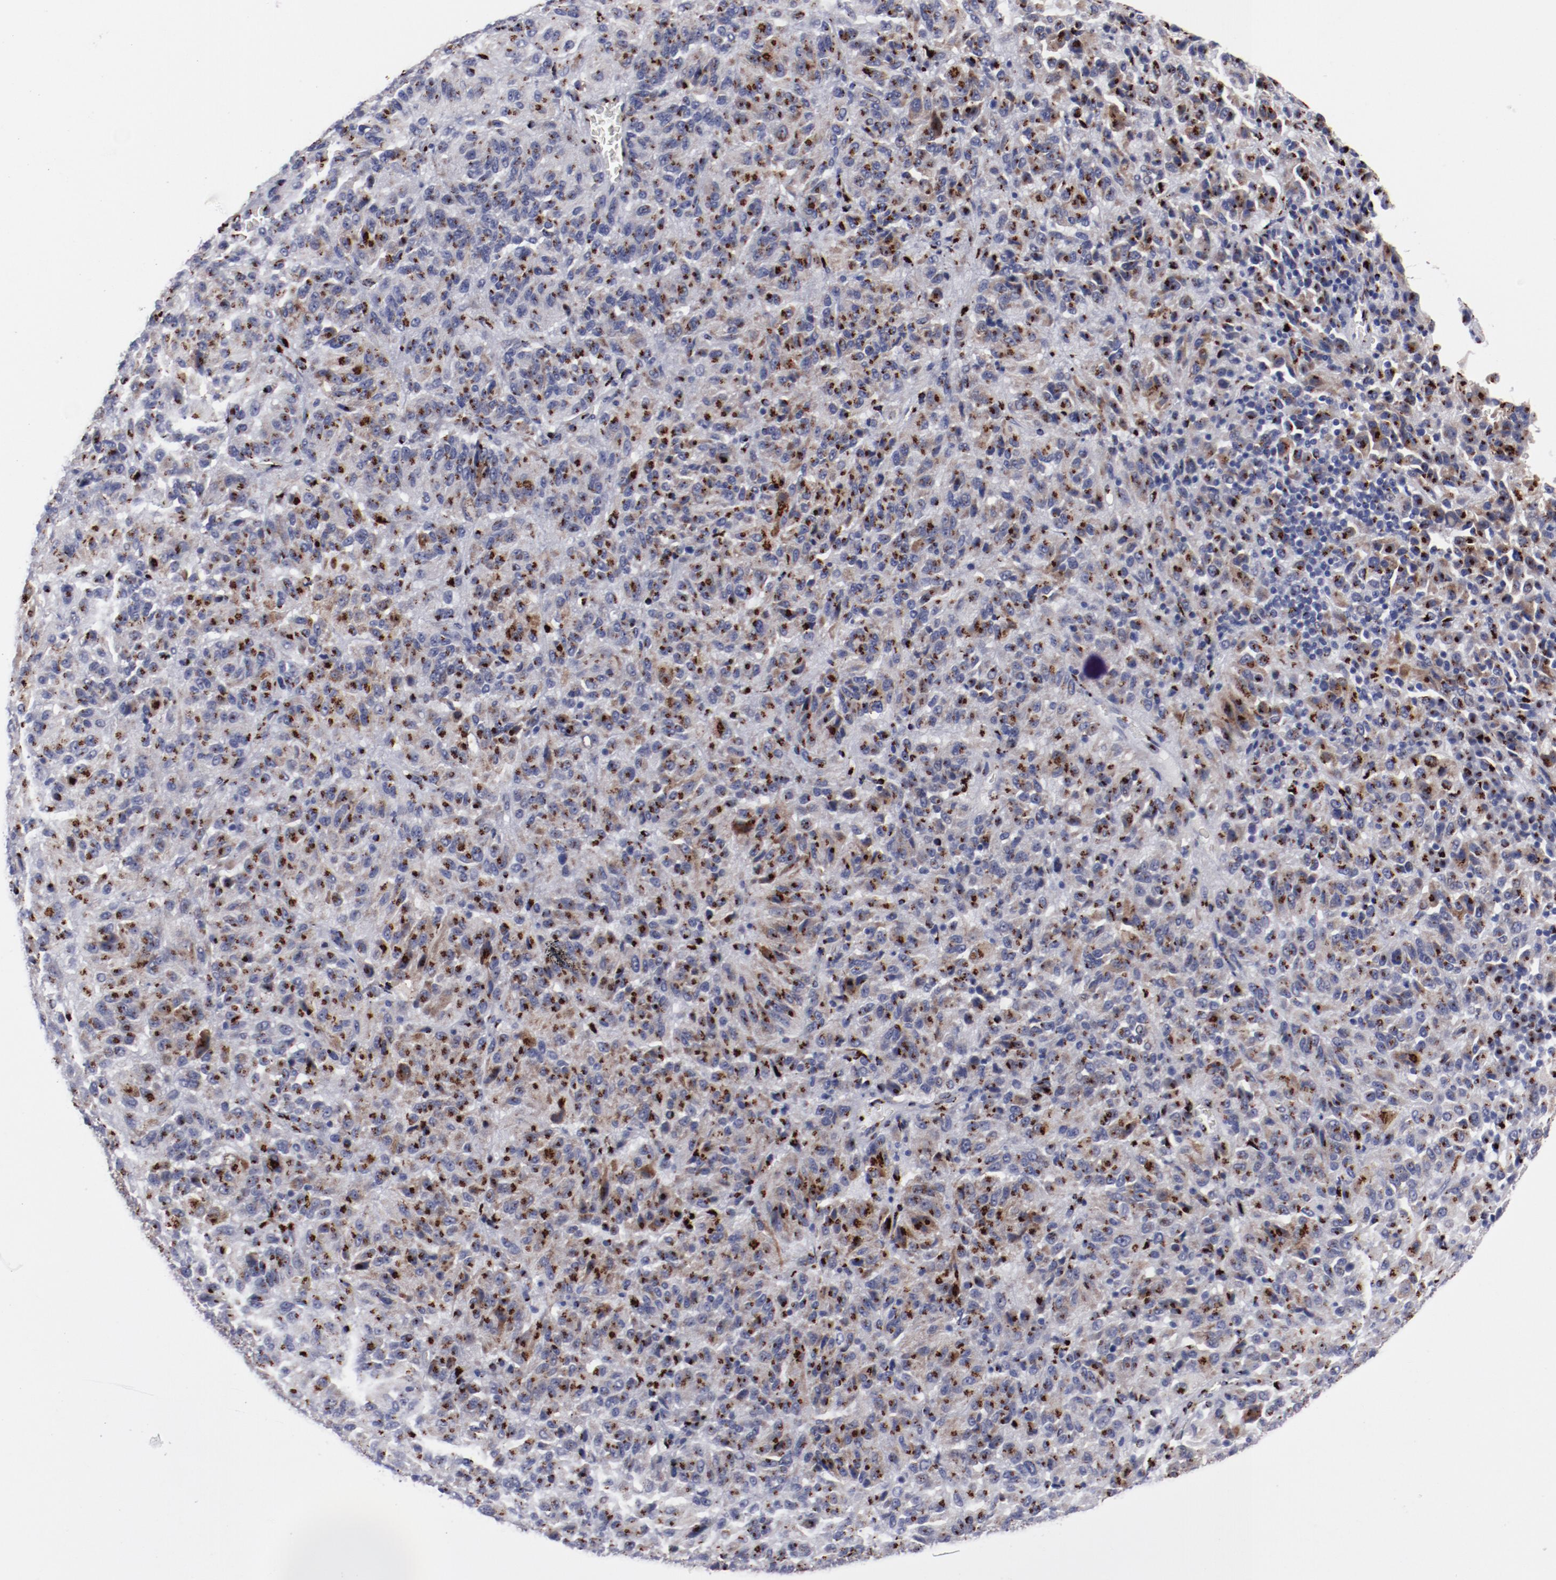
{"staining": {"intensity": "strong", "quantity": ">75%", "location": "cytoplasmic/membranous"}, "tissue": "melanoma", "cell_type": "Tumor cells", "image_type": "cancer", "snomed": [{"axis": "morphology", "description": "Malignant melanoma, Metastatic site"}, {"axis": "topography", "description": "Lung"}], "caption": "Malignant melanoma (metastatic site) stained with a brown dye demonstrates strong cytoplasmic/membranous positive positivity in about >75% of tumor cells.", "gene": "GOLIM4", "patient": {"sex": "male", "age": 64}}